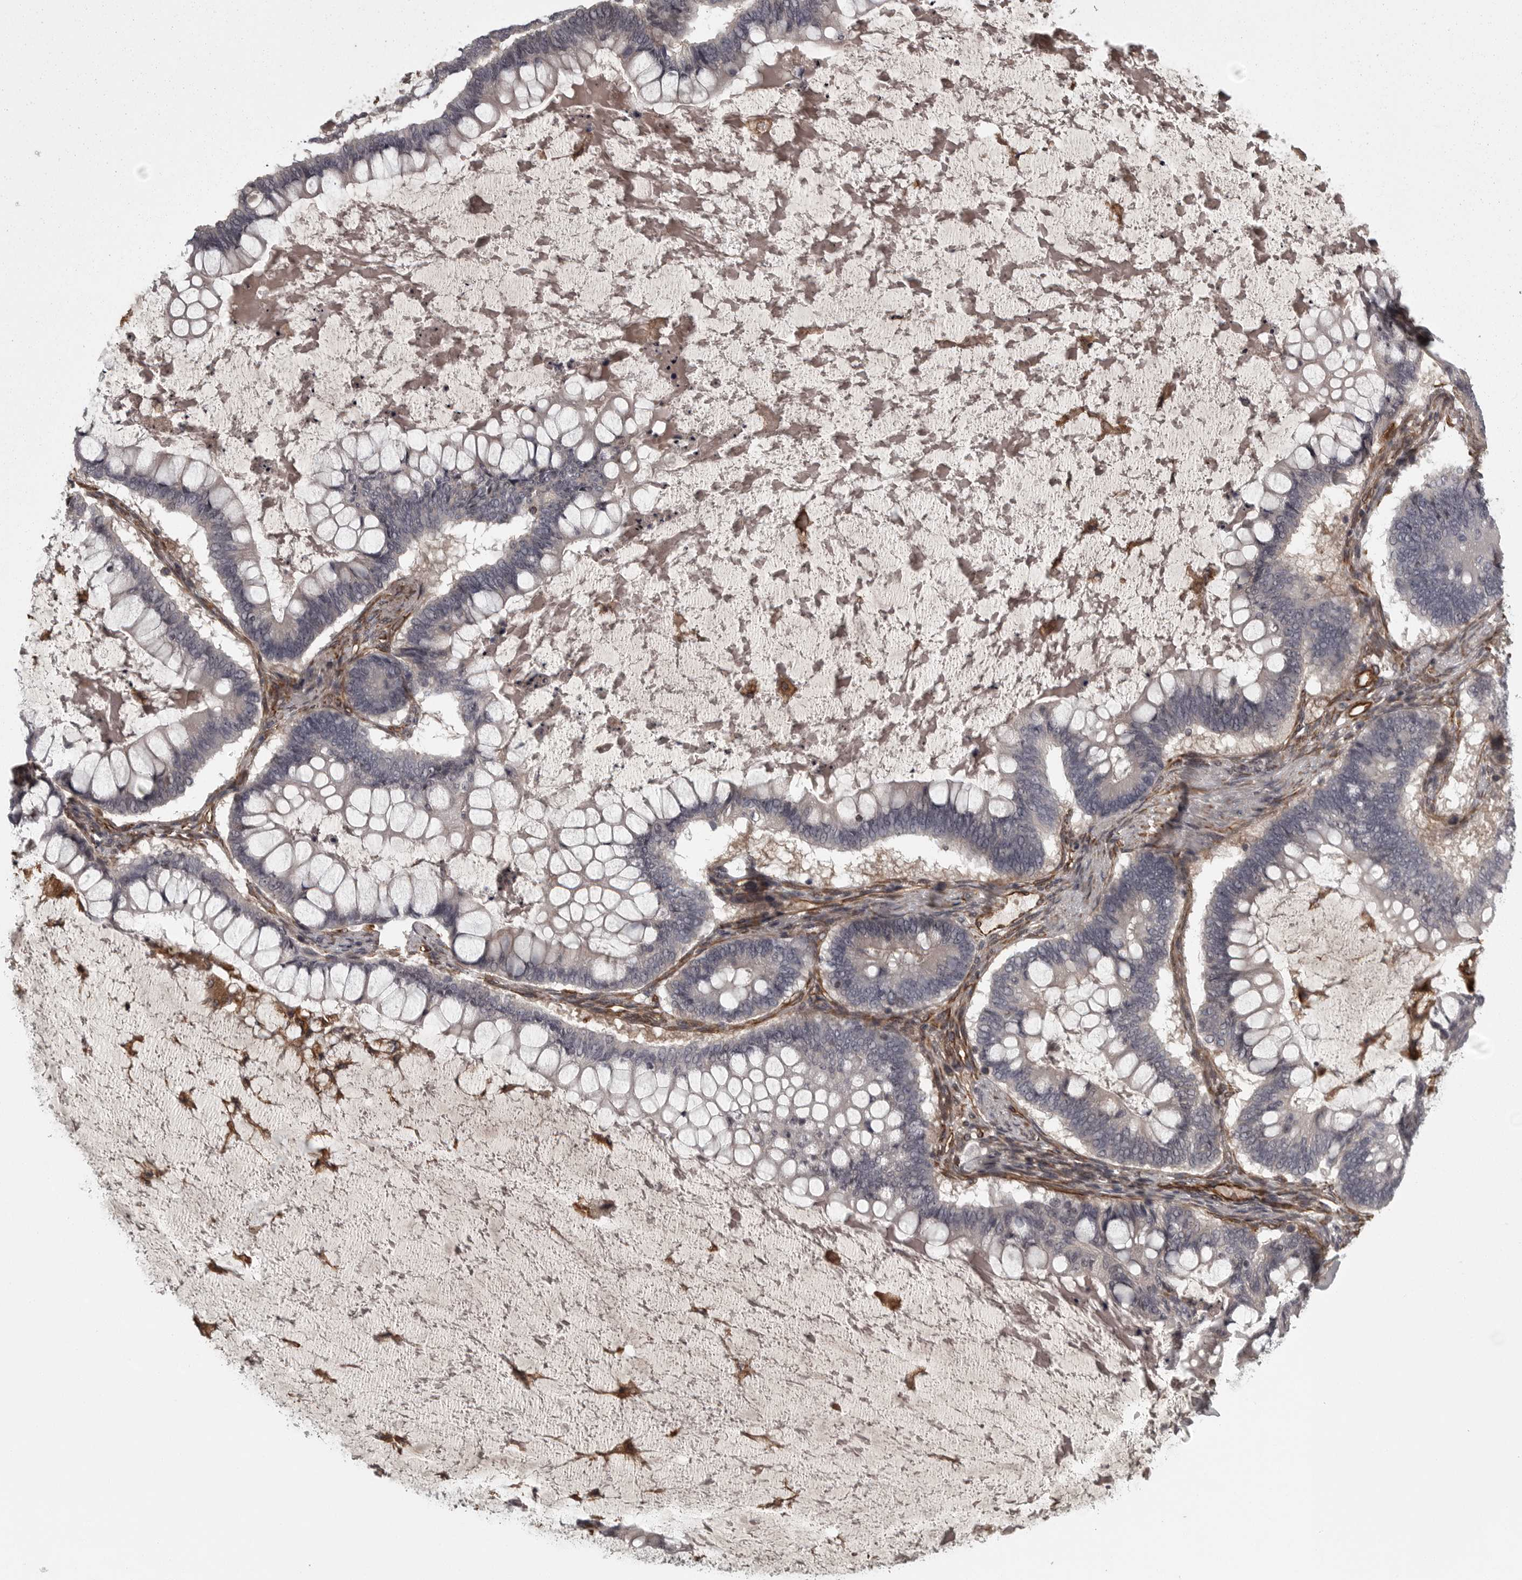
{"staining": {"intensity": "negative", "quantity": "none", "location": "none"}, "tissue": "ovarian cancer", "cell_type": "Tumor cells", "image_type": "cancer", "snomed": [{"axis": "morphology", "description": "Cystadenocarcinoma, mucinous, NOS"}, {"axis": "topography", "description": "Ovary"}], "caption": "Tumor cells show no significant protein expression in mucinous cystadenocarcinoma (ovarian).", "gene": "FAAP100", "patient": {"sex": "female", "age": 61}}